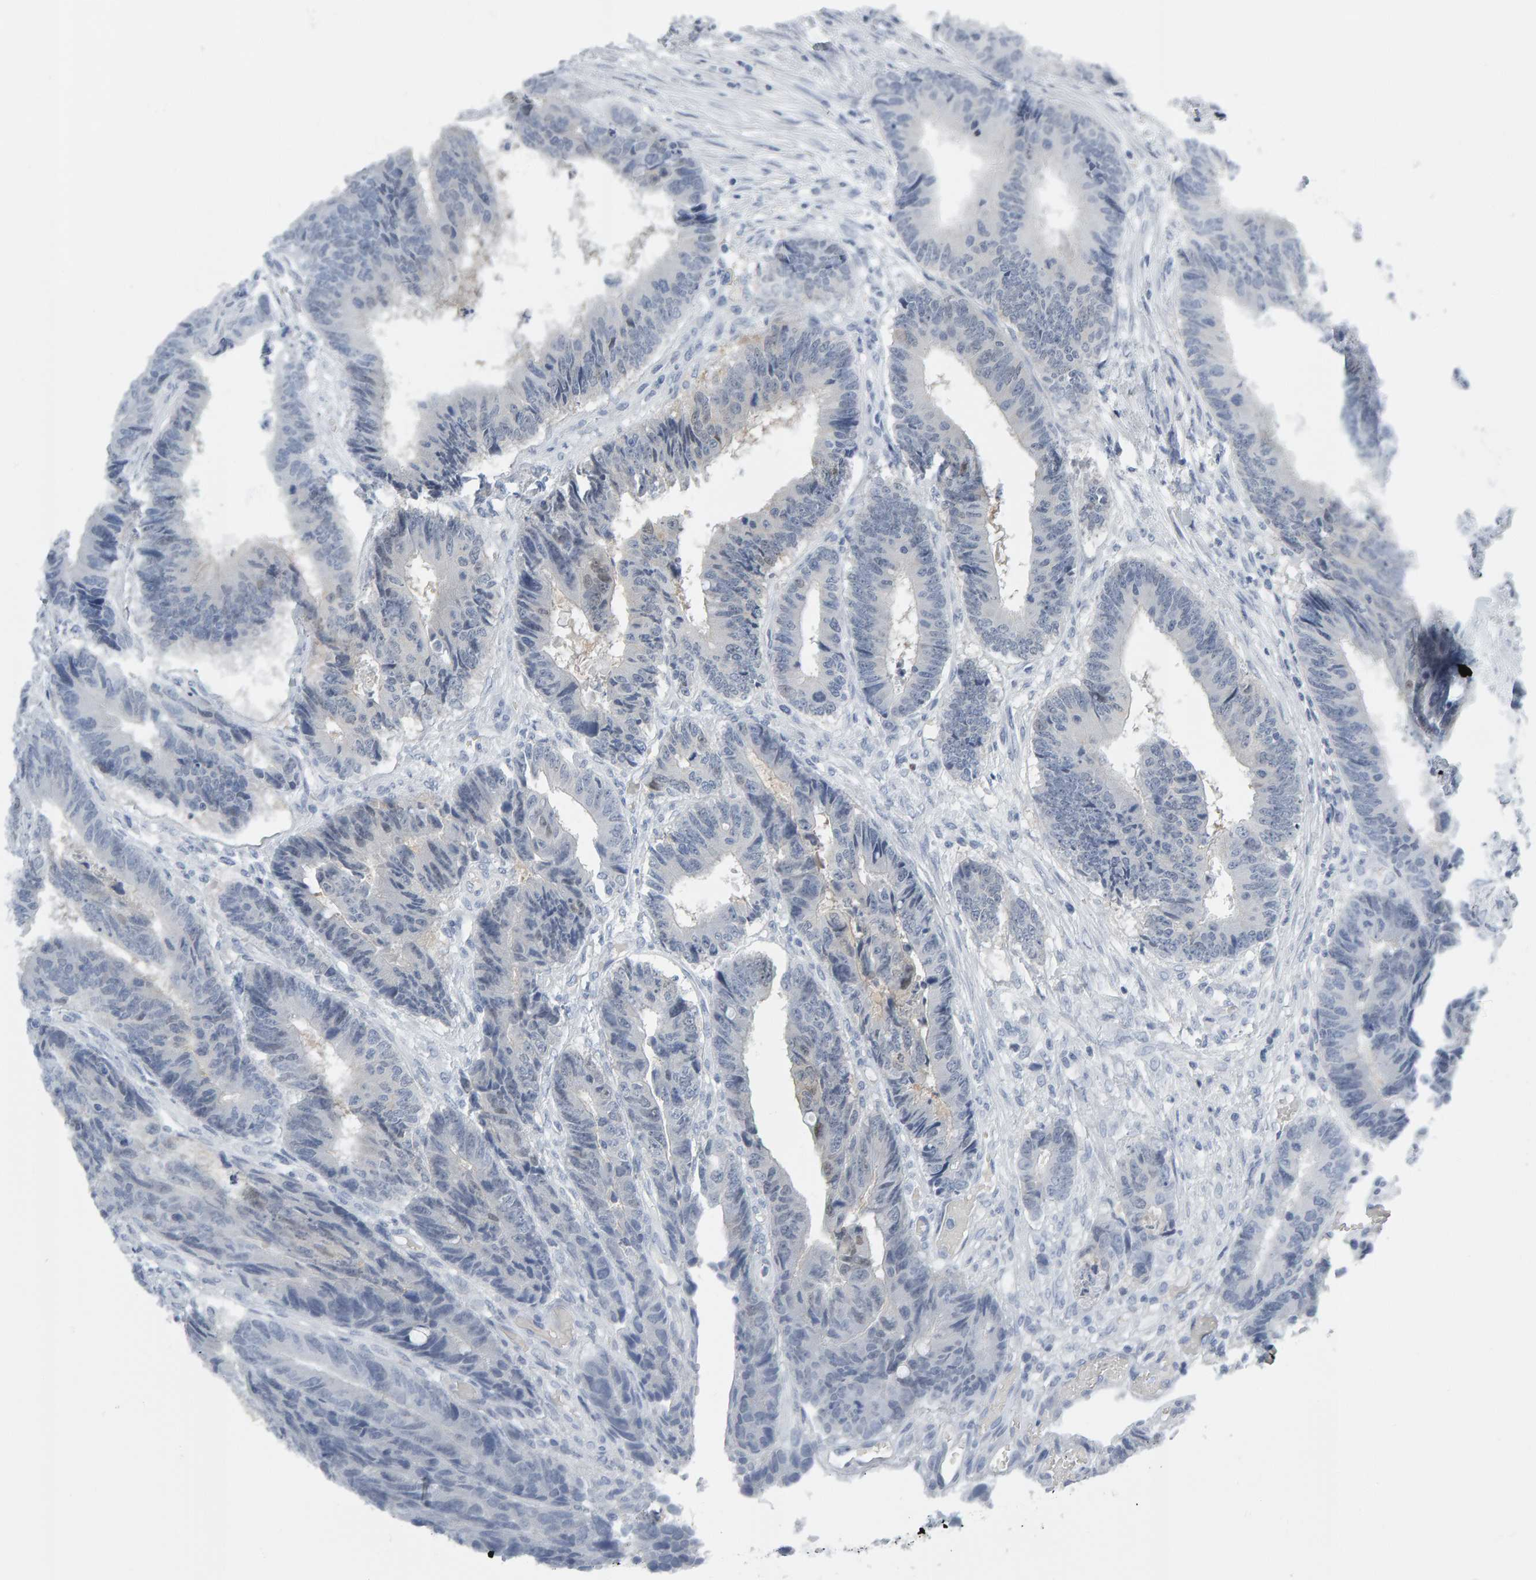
{"staining": {"intensity": "negative", "quantity": "none", "location": "none"}, "tissue": "colorectal cancer", "cell_type": "Tumor cells", "image_type": "cancer", "snomed": [{"axis": "morphology", "description": "Adenocarcinoma, NOS"}, {"axis": "topography", "description": "Rectum"}], "caption": "The micrograph shows no significant expression in tumor cells of colorectal adenocarcinoma.", "gene": "CTH", "patient": {"sex": "male", "age": 84}}